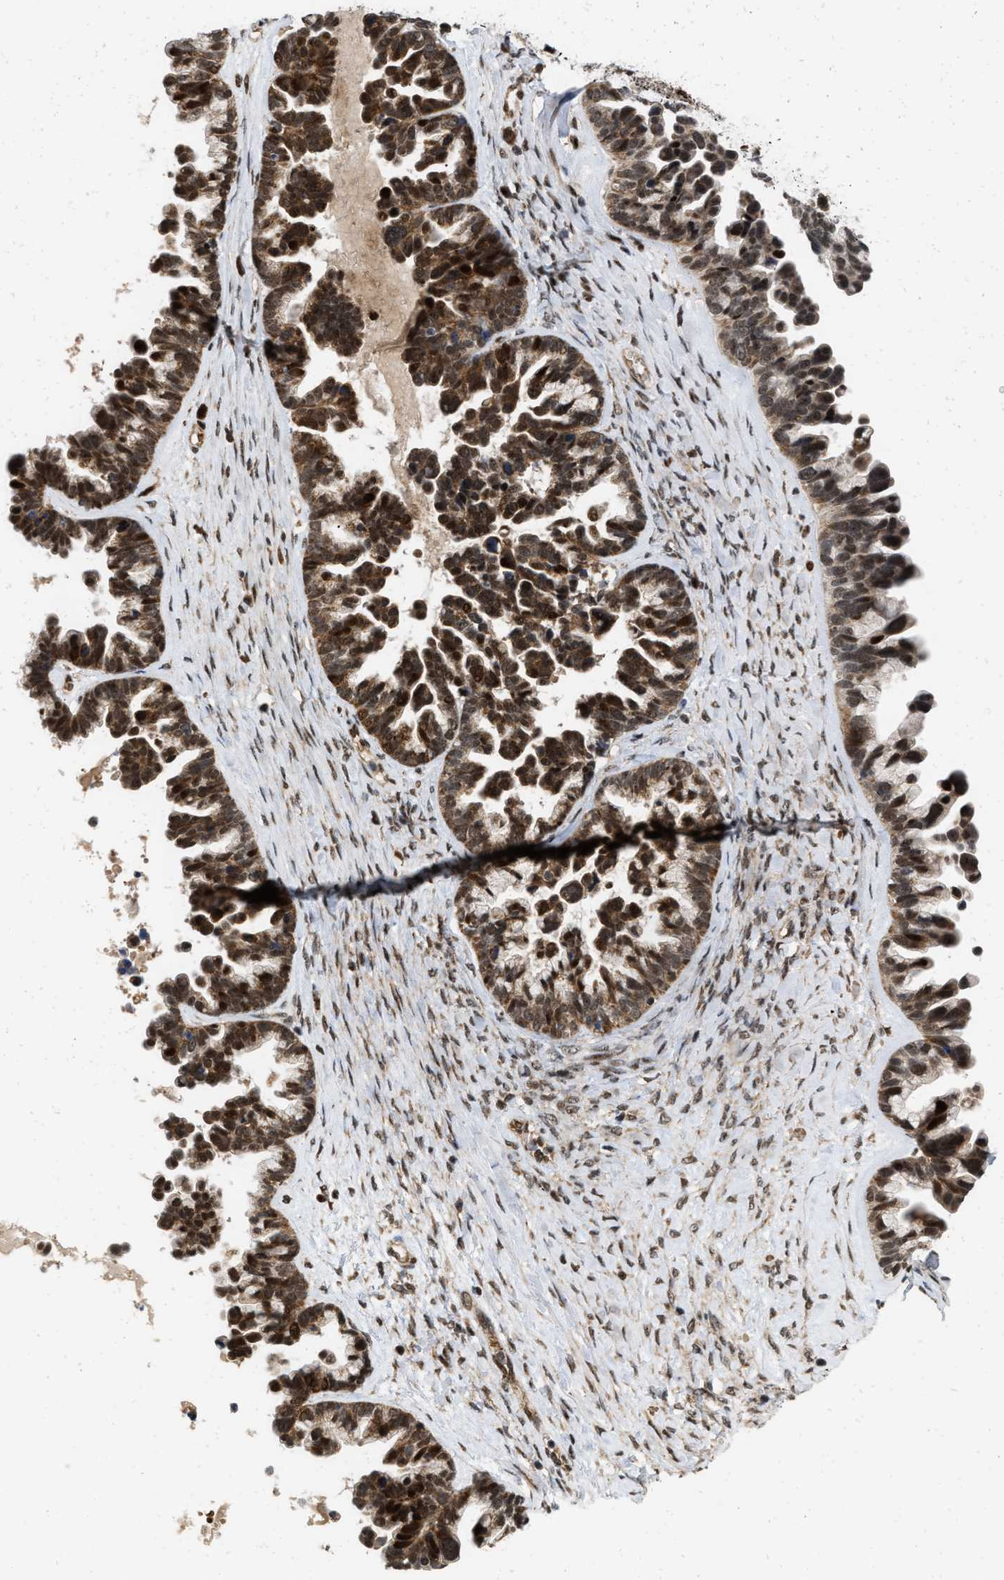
{"staining": {"intensity": "strong", "quantity": ">75%", "location": "cytoplasmic/membranous,nuclear"}, "tissue": "ovarian cancer", "cell_type": "Tumor cells", "image_type": "cancer", "snomed": [{"axis": "morphology", "description": "Cystadenocarcinoma, serous, NOS"}, {"axis": "topography", "description": "Ovary"}], "caption": "Tumor cells show high levels of strong cytoplasmic/membranous and nuclear staining in approximately >75% of cells in human ovarian serous cystadenocarcinoma. (Brightfield microscopy of DAB IHC at high magnification).", "gene": "ANKRD11", "patient": {"sex": "female", "age": 56}}